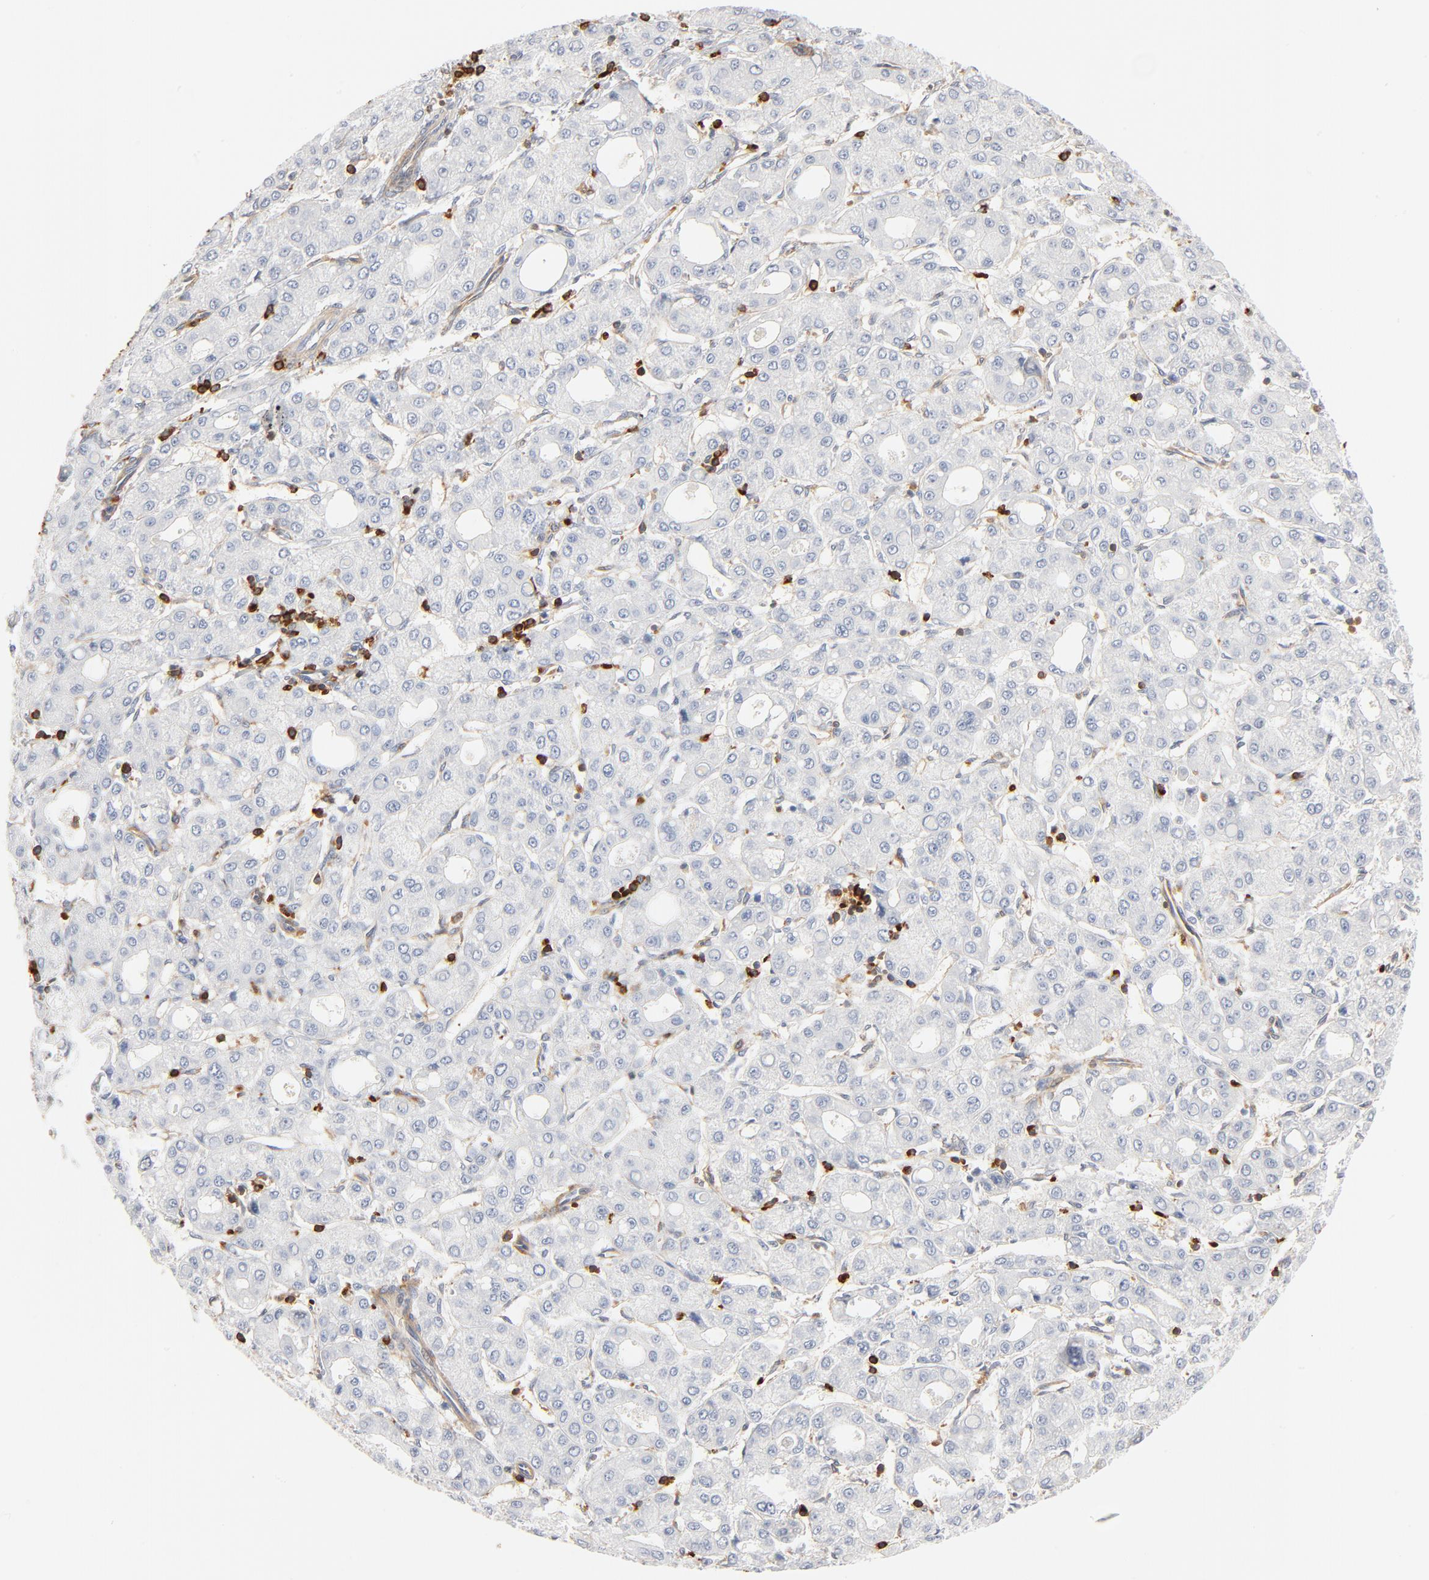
{"staining": {"intensity": "negative", "quantity": "none", "location": "none"}, "tissue": "liver cancer", "cell_type": "Tumor cells", "image_type": "cancer", "snomed": [{"axis": "morphology", "description": "Carcinoma, Hepatocellular, NOS"}, {"axis": "topography", "description": "Liver"}], "caption": "The immunohistochemistry (IHC) image has no significant expression in tumor cells of liver cancer (hepatocellular carcinoma) tissue.", "gene": "SH3KBP1", "patient": {"sex": "male", "age": 69}}